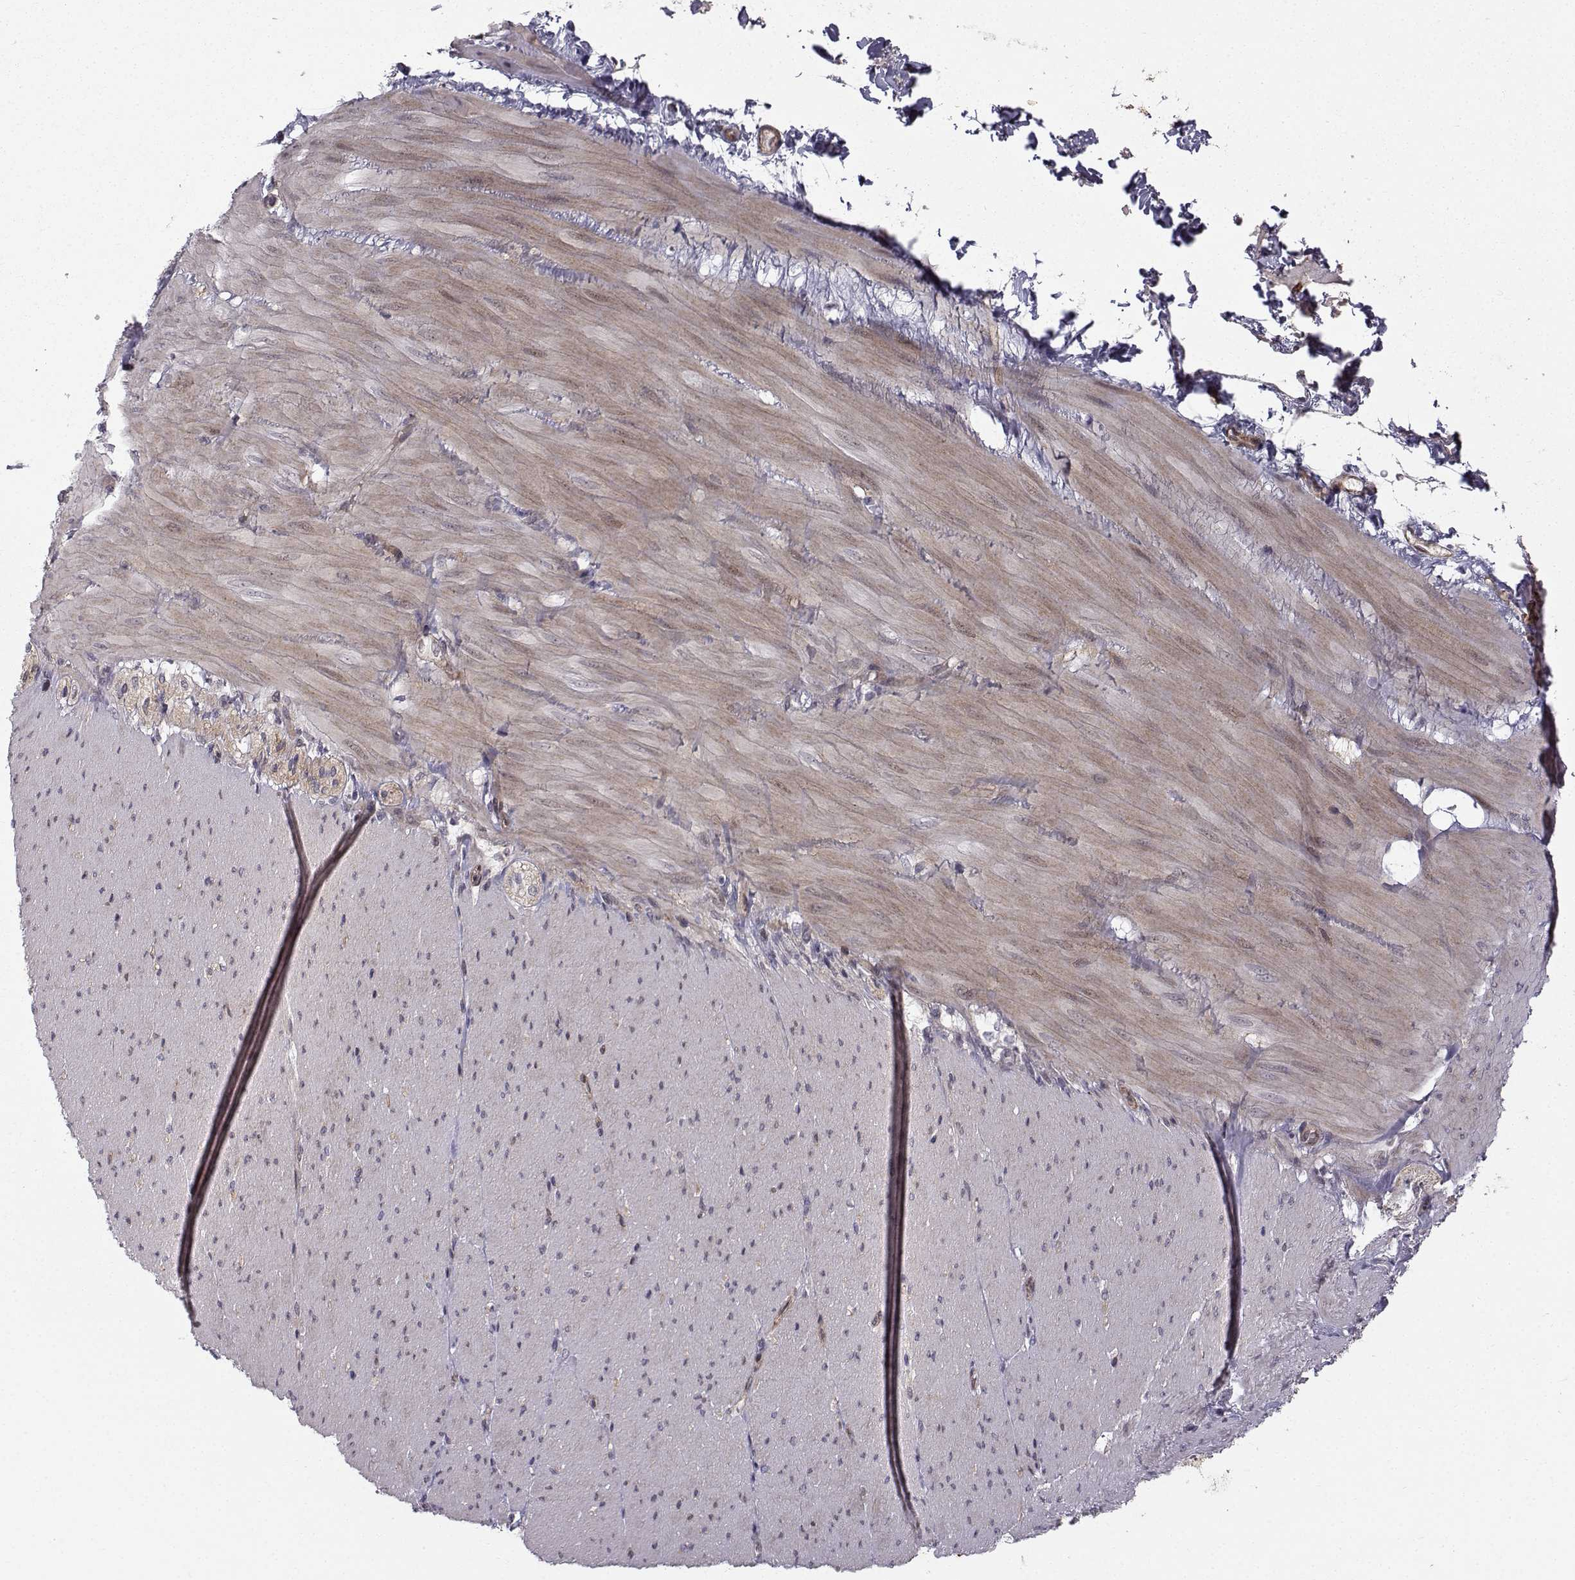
{"staining": {"intensity": "negative", "quantity": "none", "location": "none"}, "tissue": "adipose tissue", "cell_type": "Adipocytes", "image_type": "normal", "snomed": [{"axis": "morphology", "description": "Normal tissue, NOS"}, {"axis": "topography", "description": "Smooth muscle"}, {"axis": "topography", "description": "Duodenum"}, {"axis": "topography", "description": "Peripheral nerve tissue"}], "caption": "The histopathology image displays no staining of adipocytes in normal adipose tissue.", "gene": "APC", "patient": {"sex": "female", "age": 61}}